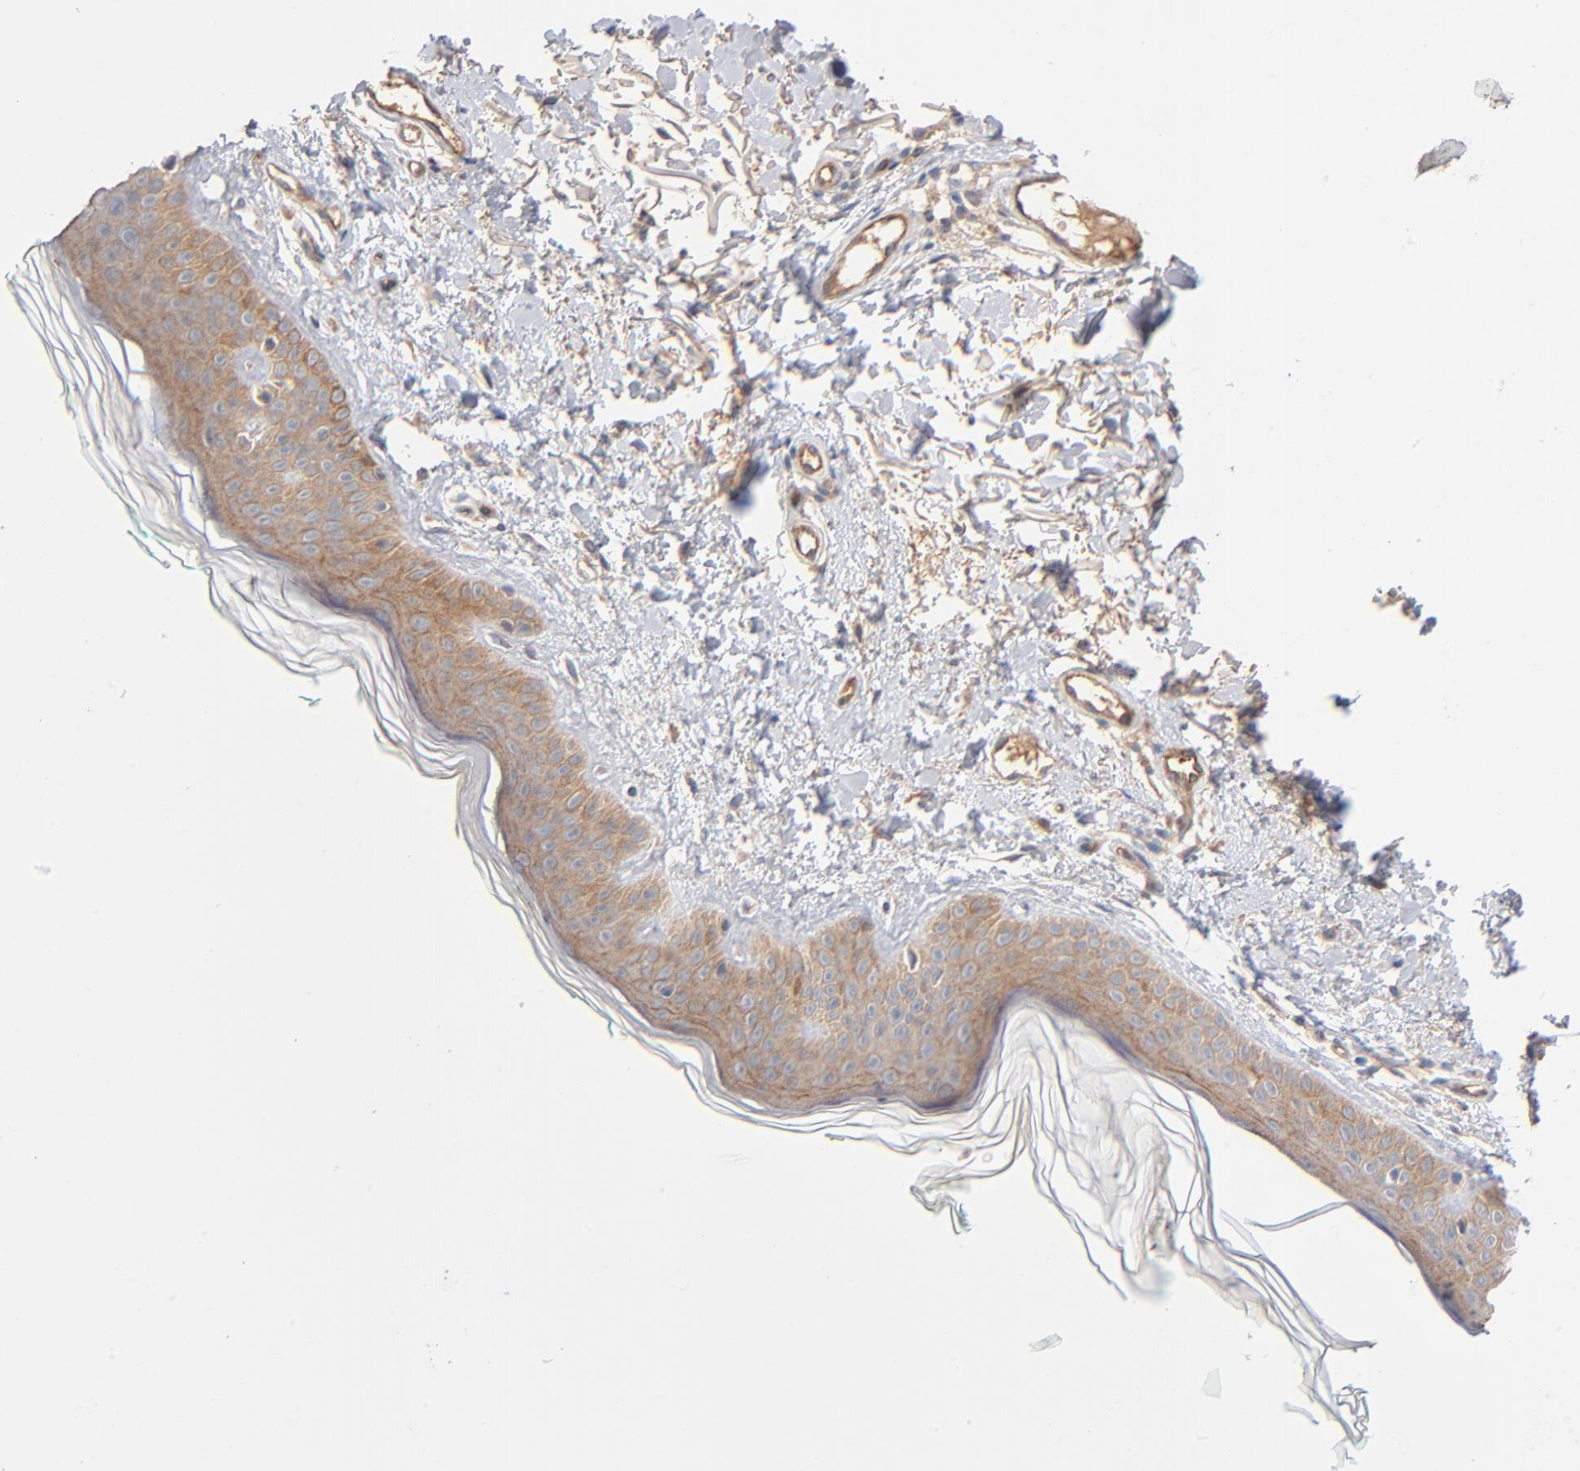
{"staining": {"intensity": "weak", "quantity": ">75%", "location": "cytoplasmic/membranous"}, "tissue": "skin", "cell_type": "Fibroblasts", "image_type": "normal", "snomed": [{"axis": "morphology", "description": "Normal tissue, NOS"}, {"axis": "topography", "description": "Skin"}], "caption": "IHC staining of normal skin, which shows low levels of weak cytoplasmic/membranous positivity in about >75% of fibroblasts indicating weak cytoplasmic/membranous protein positivity. The staining was performed using DAB (3,3'-diaminobenzidine) (brown) for protein detection and nuclei were counterstained in hematoxylin (blue).", "gene": "ABLIM3", "patient": {"sex": "male", "age": 71}}